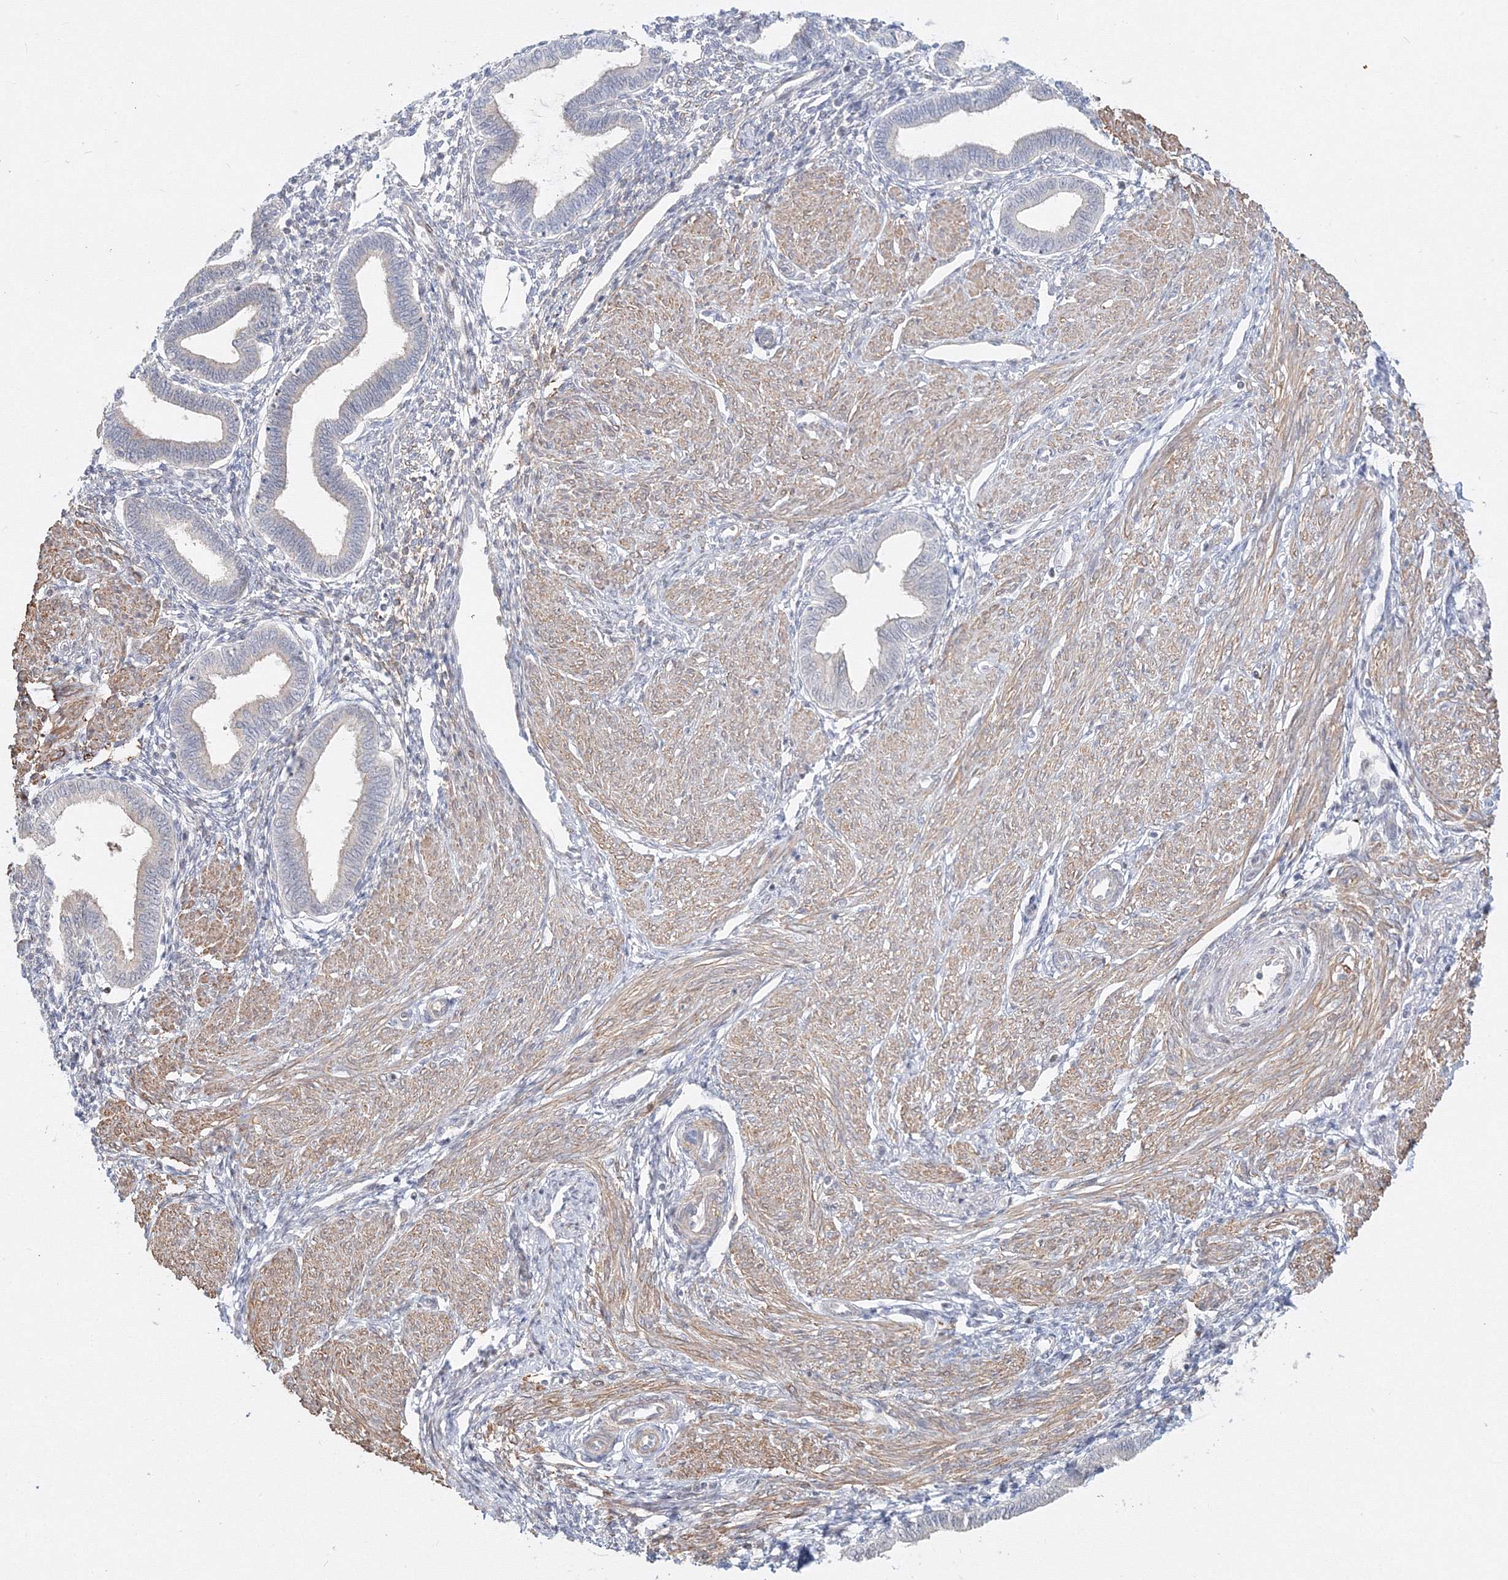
{"staining": {"intensity": "weak", "quantity": "<25%", "location": "cytoplasmic/membranous"}, "tissue": "endometrium", "cell_type": "Cells in endometrial stroma", "image_type": "normal", "snomed": [{"axis": "morphology", "description": "Normal tissue, NOS"}, {"axis": "topography", "description": "Endometrium"}], "caption": "The IHC photomicrograph has no significant positivity in cells in endometrial stroma of endometrium.", "gene": "ARHGAP21", "patient": {"sex": "female", "age": 53}}